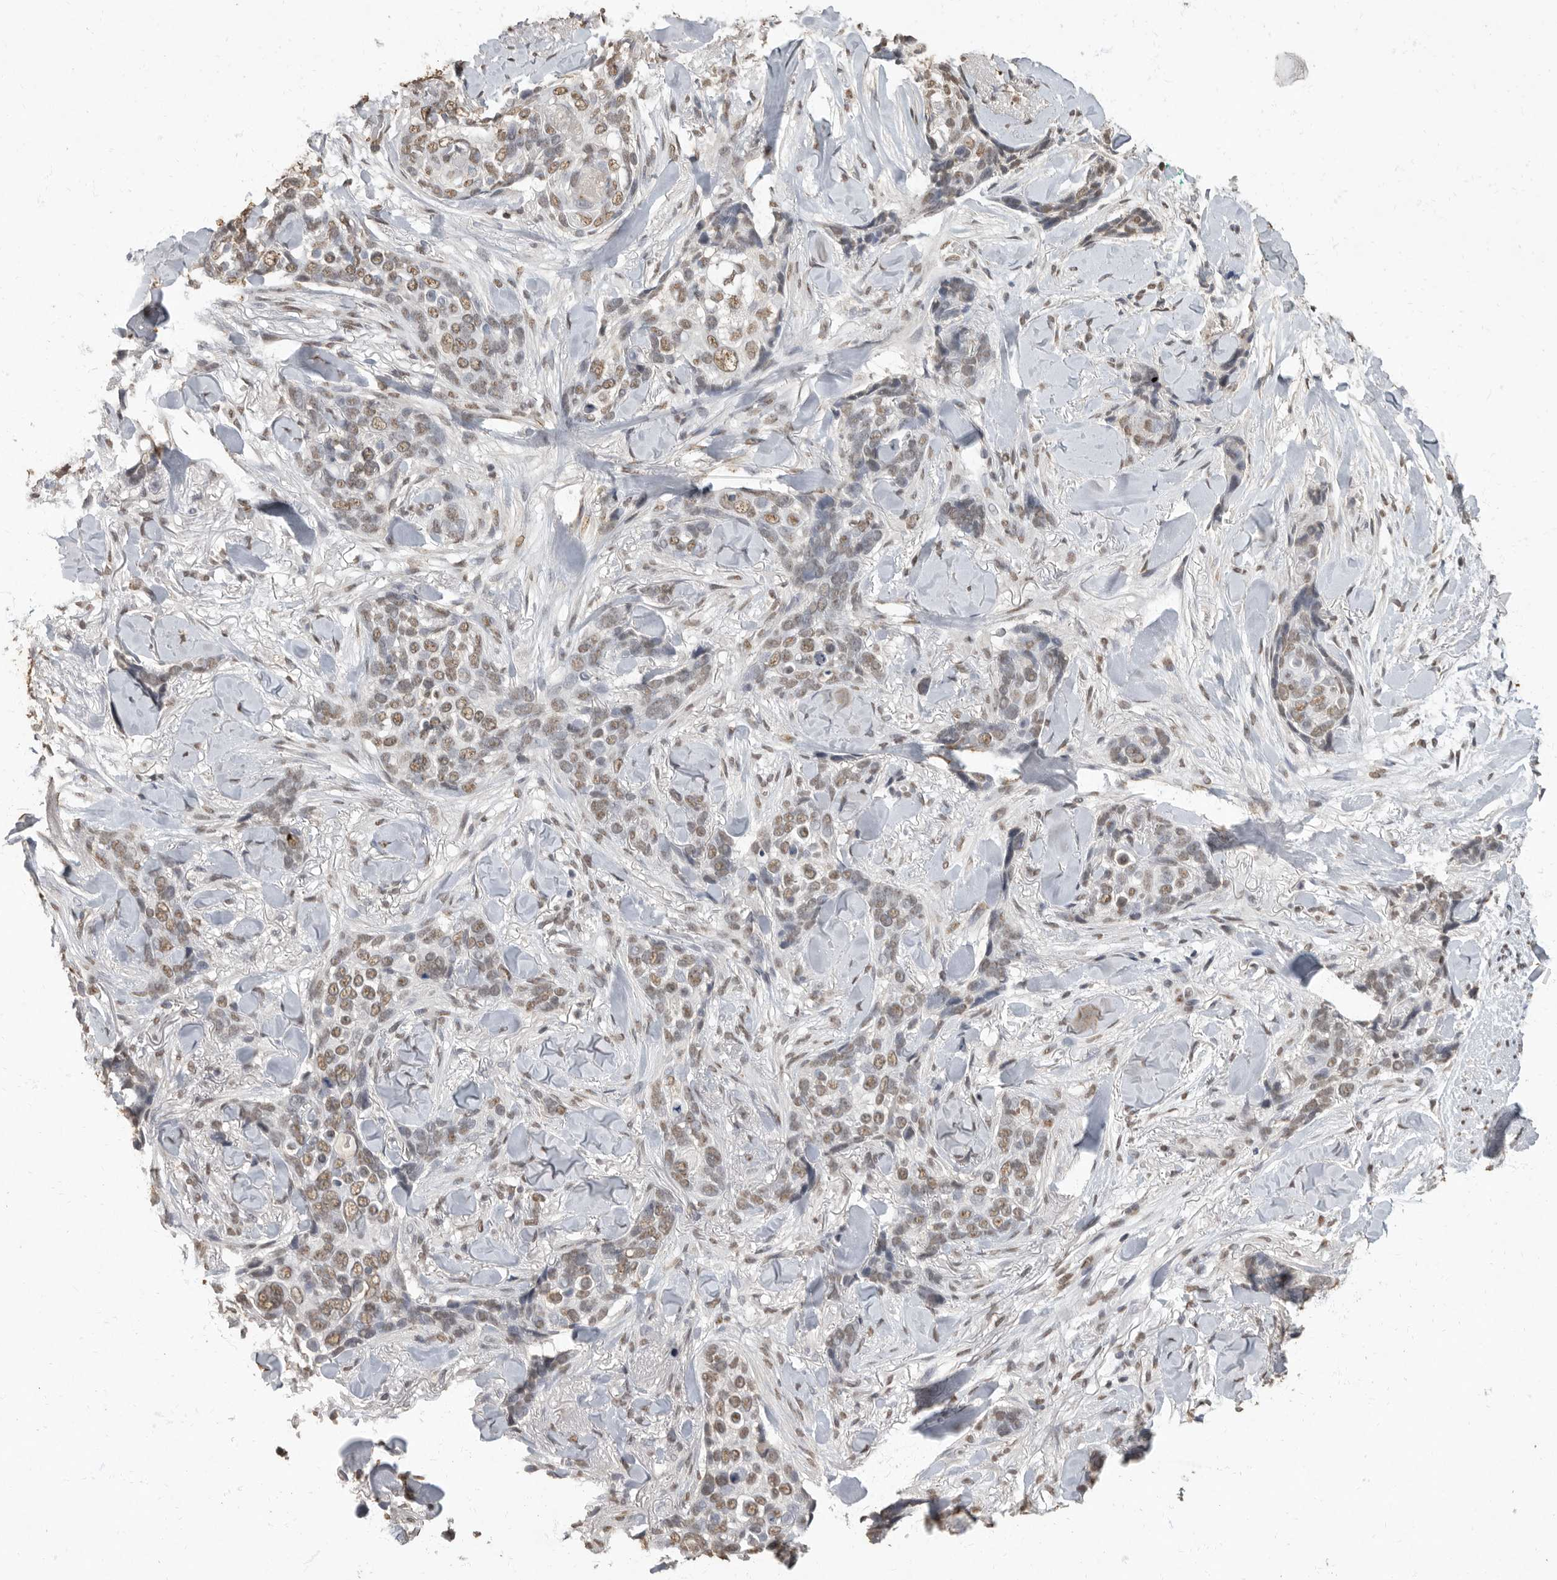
{"staining": {"intensity": "weak", "quantity": ">75%", "location": "nuclear"}, "tissue": "skin cancer", "cell_type": "Tumor cells", "image_type": "cancer", "snomed": [{"axis": "morphology", "description": "Basal cell carcinoma"}, {"axis": "topography", "description": "Skin"}], "caption": "Skin basal cell carcinoma stained with a brown dye shows weak nuclear positive positivity in about >75% of tumor cells.", "gene": "NBL1", "patient": {"sex": "female", "age": 82}}